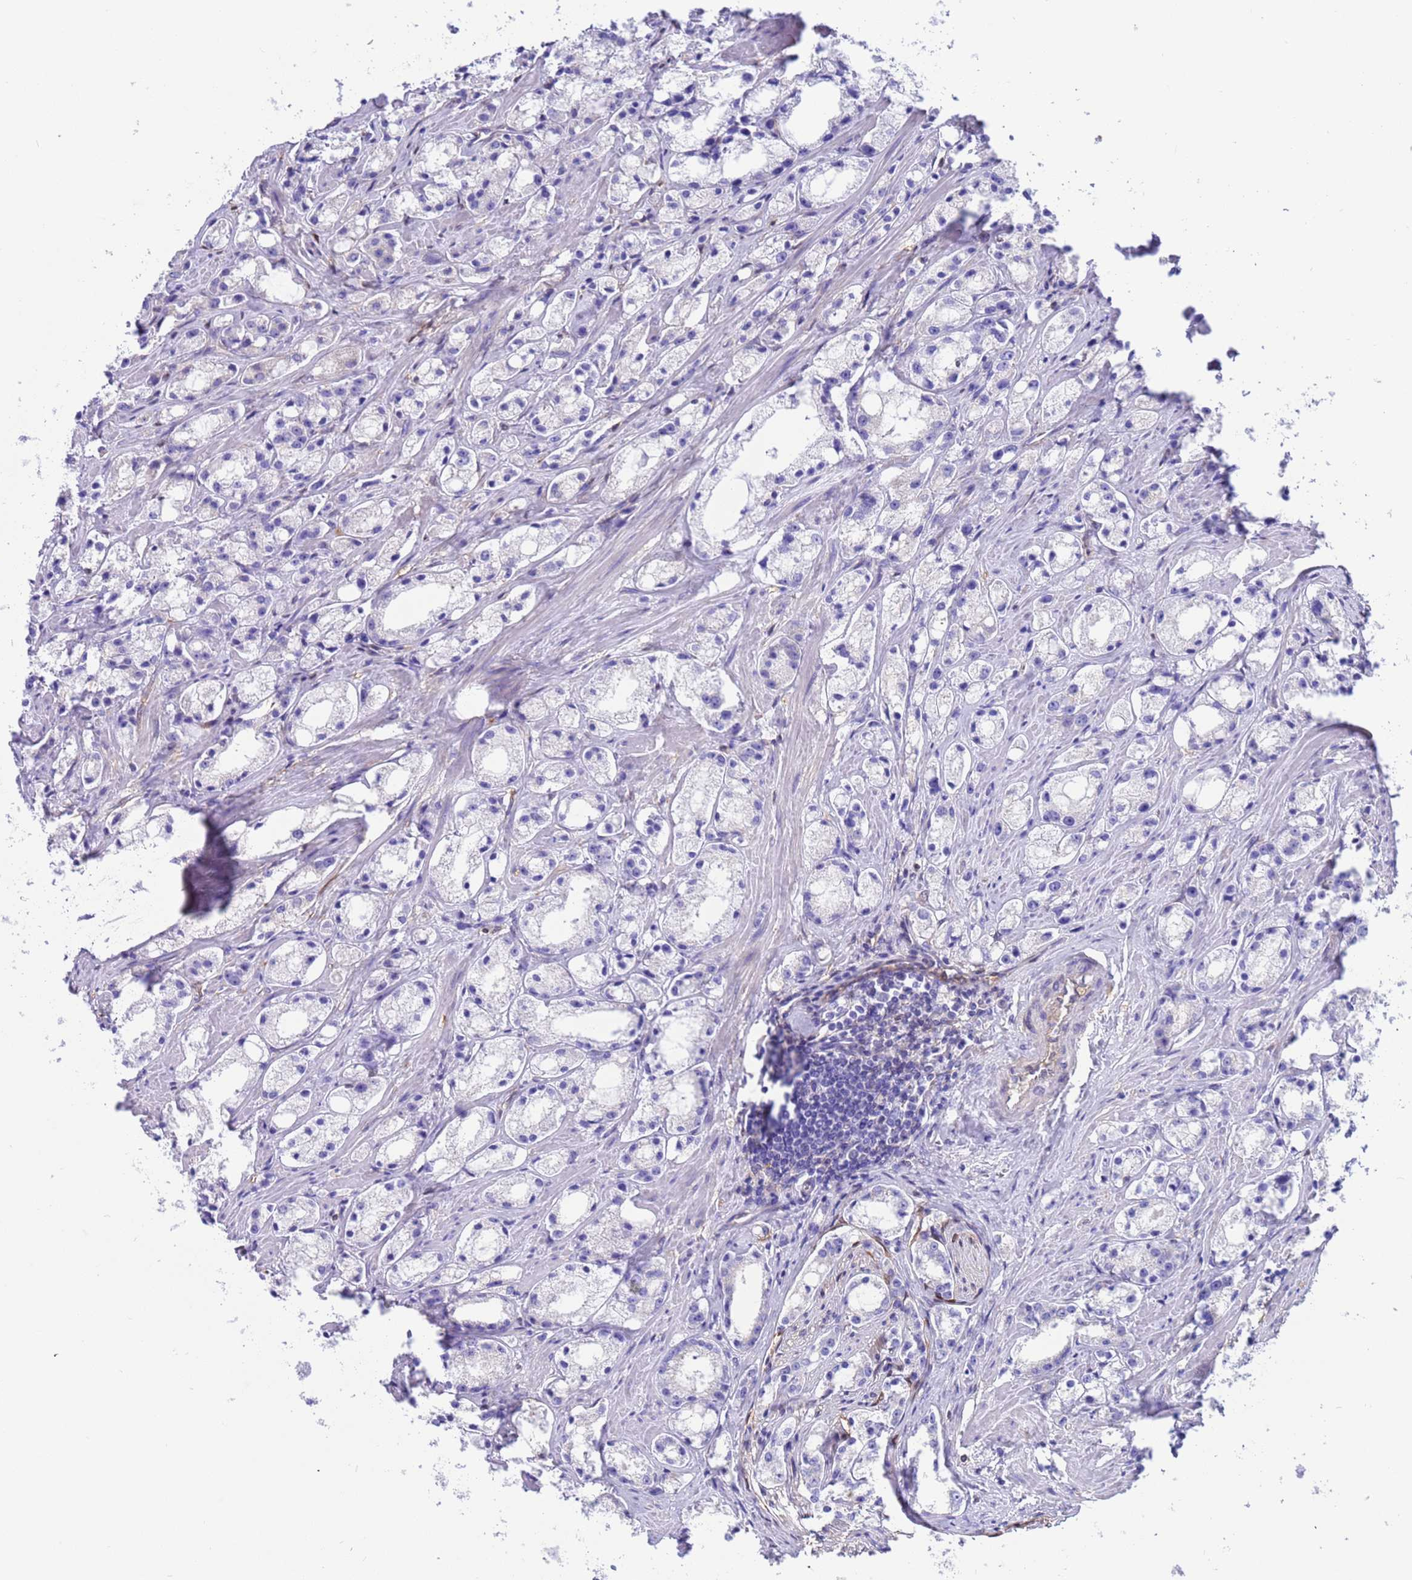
{"staining": {"intensity": "negative", "quantity": "none", "location": "none"}, "tissue": "prostate cancer", "cell_type": "Tumor cells", "image_type": "cancer", "snomed": [{"axis": "morphology", "description": "Adenocarcinoma, High grade"}, {"axis": "topography", "description": "Prostate"}], "caption": "Immunohistochemistry micrograph of neoplastic tissue: prostate cancer (high-grade adenocarcinoma) stained with DAB shows no significant protein staining in tumor cells.", "gene": "C6orf47", "patient": {"sex": "male", "age": 66}}